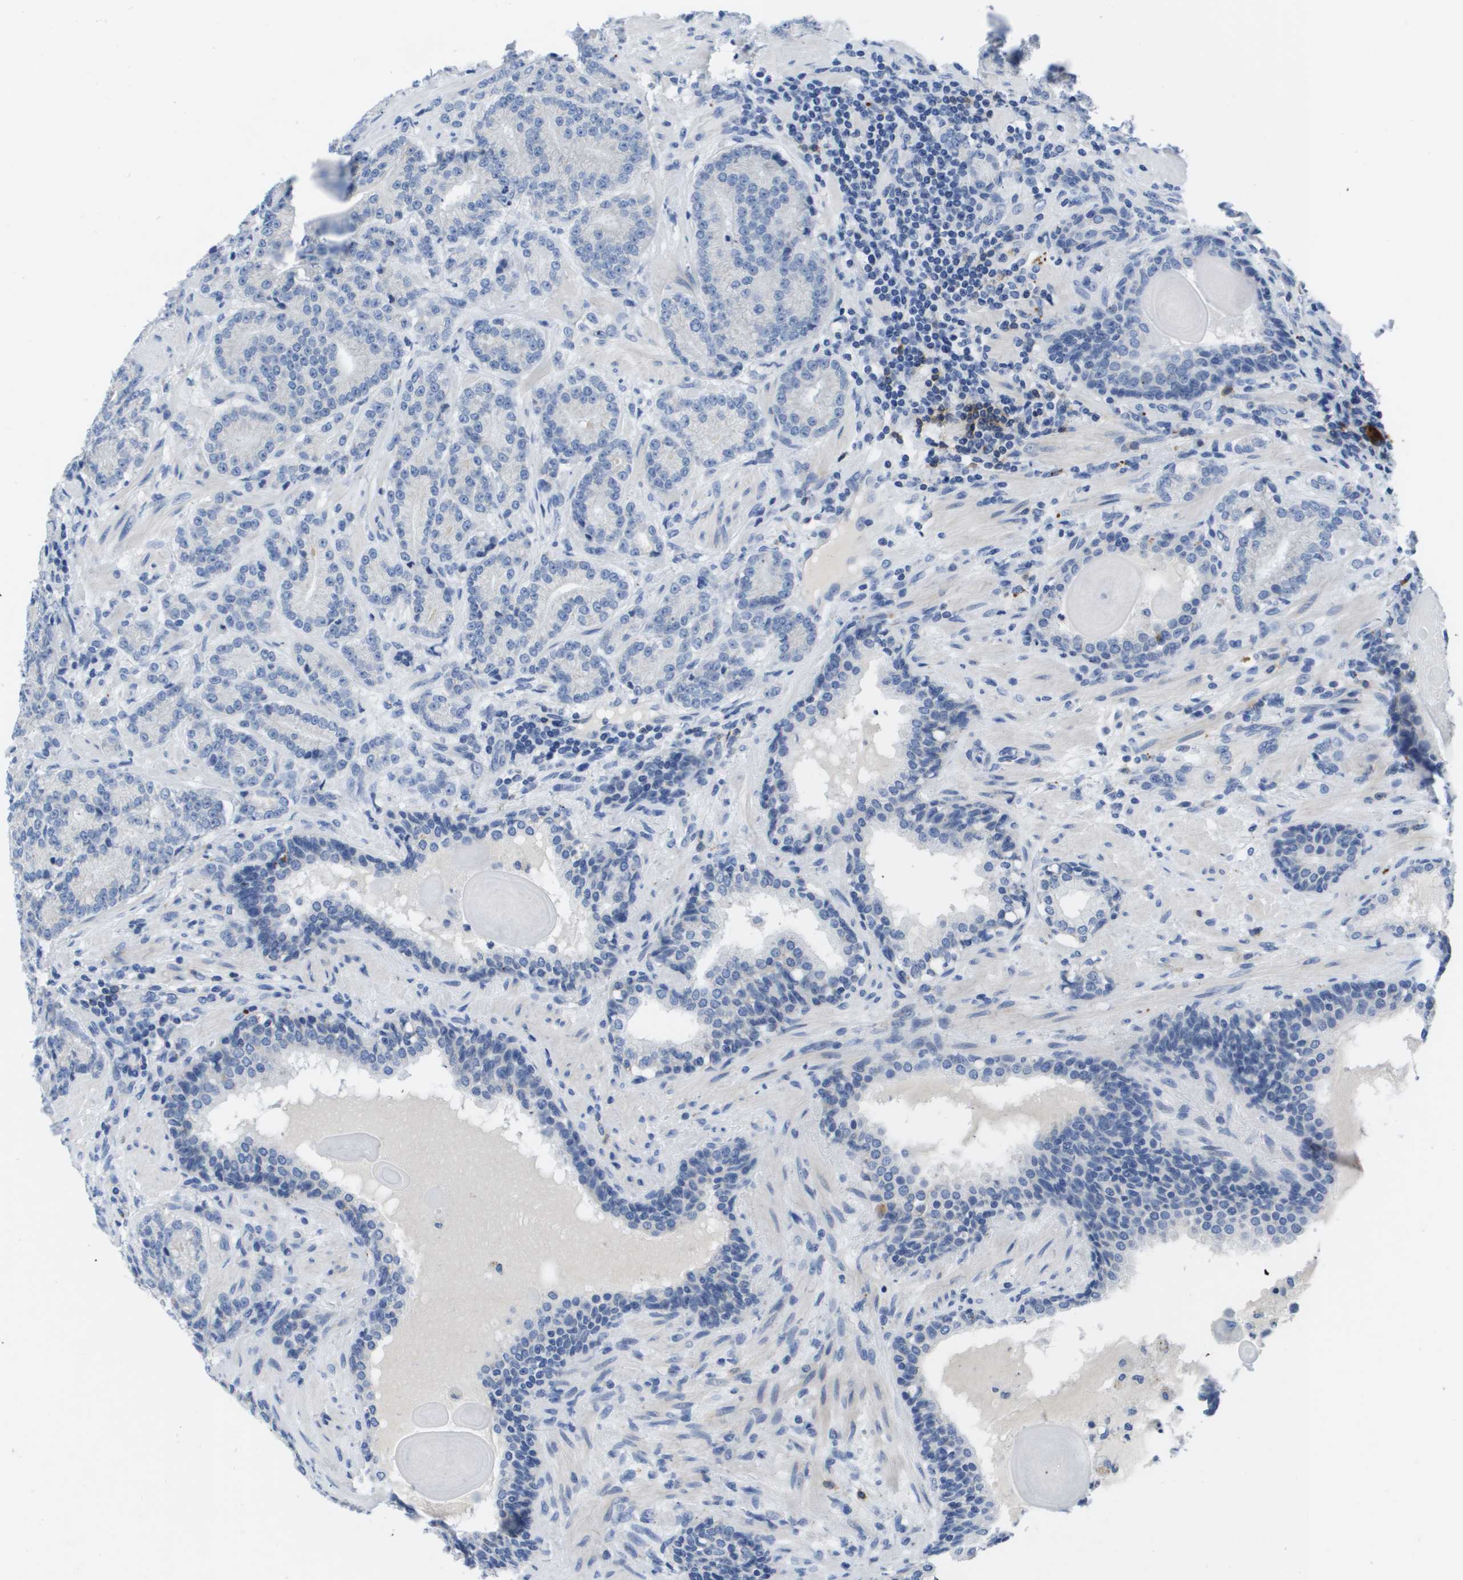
{"staining": {"intensity": "negative", "quantity": "none", "location": "none"}, "tissue": "prostate cancer", "cell_type": "Tumor cells", "image_type": "cancer", "snomed": [{"axis": "morphology", "description": "Adenocarcinoma, High grade"}, {"axis": "topography", "description": "Prostate"}], "caption": "Tumor cells show no significant expression in prostate cancer. (DAB immunohistochemistry (IHC), high magnification).", "gene": "MS4A1", "patient": {"sex": "male", "age": 61}}